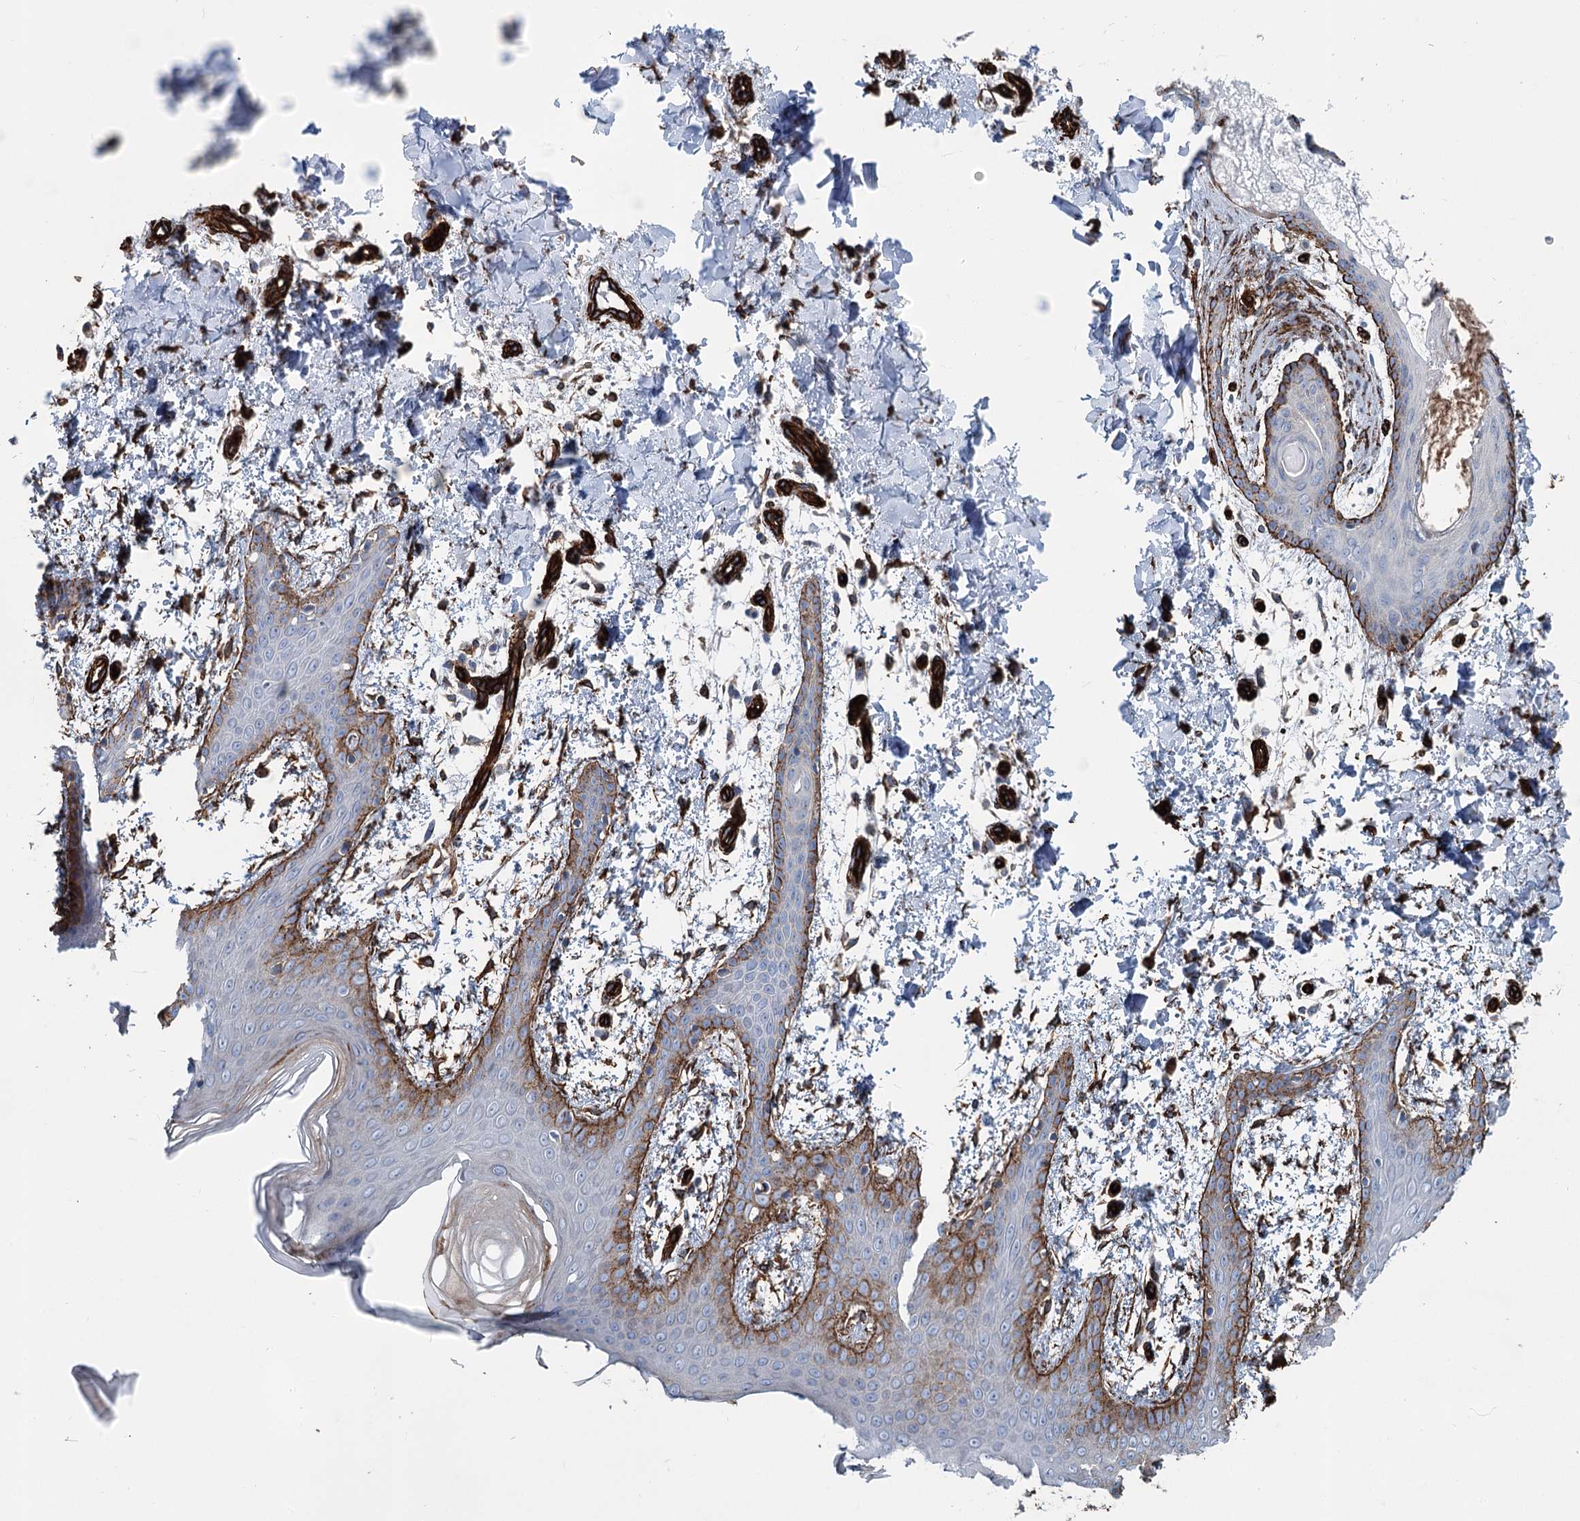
{"staining": {"intensity": "strong", "quantity": ">75%", "location": "cytoplasmic/membranous"}, "tissue": "skin", "cell_type": "Fibroblasts", "image_type": "normal", "snomed": [{"axis": "morphology", "description": "Normal tissue, NOS"}, {"axis": "topography", "description": "Skin"}], "caption": "A high amount of strong cytoplasmic/membranous staining is appreciated in approximately >75% of fibroblasts in unremarkable skin.", "gene": "IQSEC1", "patient": {"sex": "male", "age": 36}}